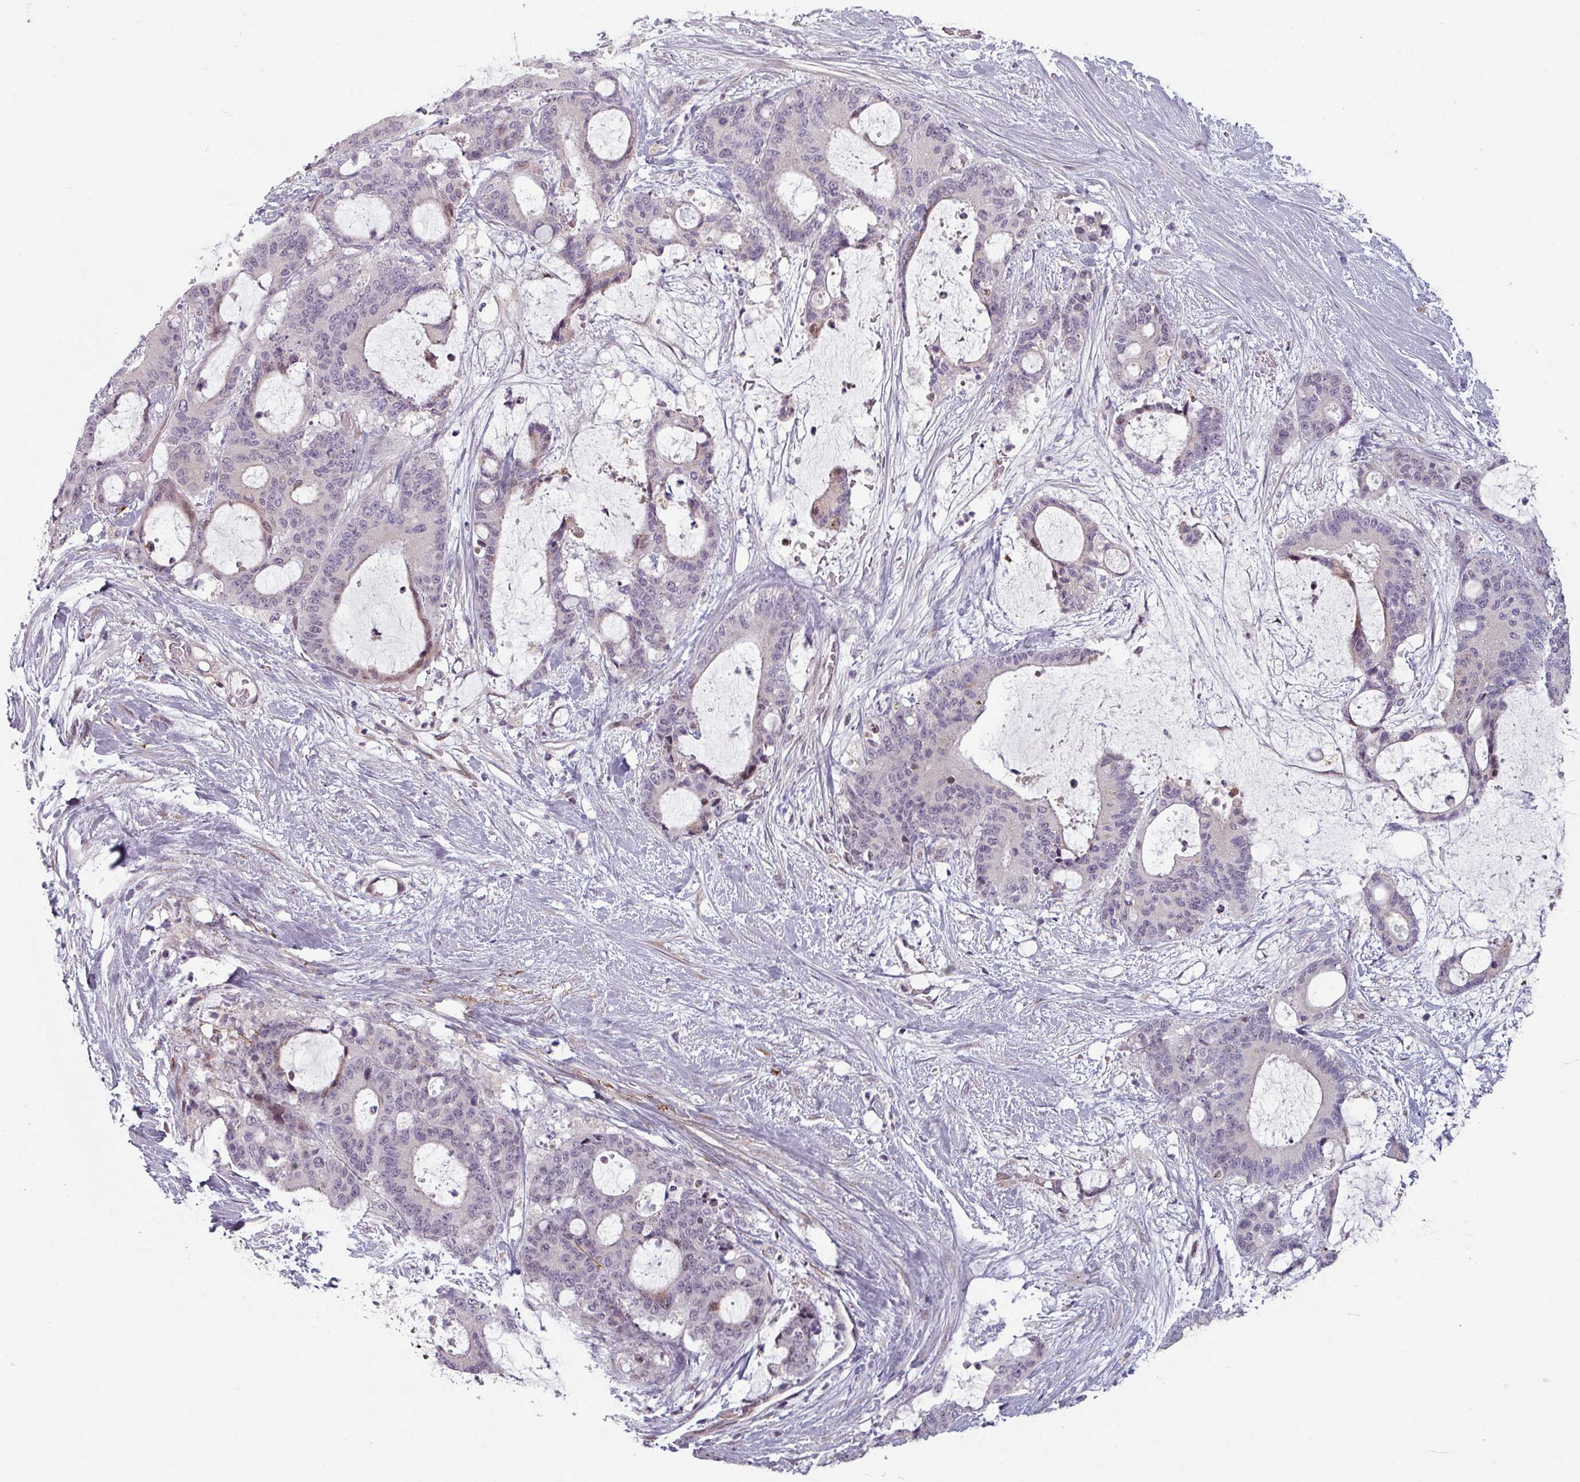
{"staining": {"intensity": "negative", "quantity": "none", "location": "none"}, "tissue": "liver cancer", "cell_type": "Tumor cells", "image_type": "cancer", "snomed": [{"axis": "morphology", "description": "Normal tissue, NOS"}, {"axis": "morphology", "description": "Cholangiocarcinoma"}, {"axis": "topography", "description": "Liver"}, {"axis": "topography", "description": "Peripheral nerve tissue"}], "caption": "Immunohistochemistry (IHC) of liver cholangiocarcinoma exhibits no expression in tumor cells.", "gene": "CYB5RL", "patient": {"sex": "female", "age": 73}}